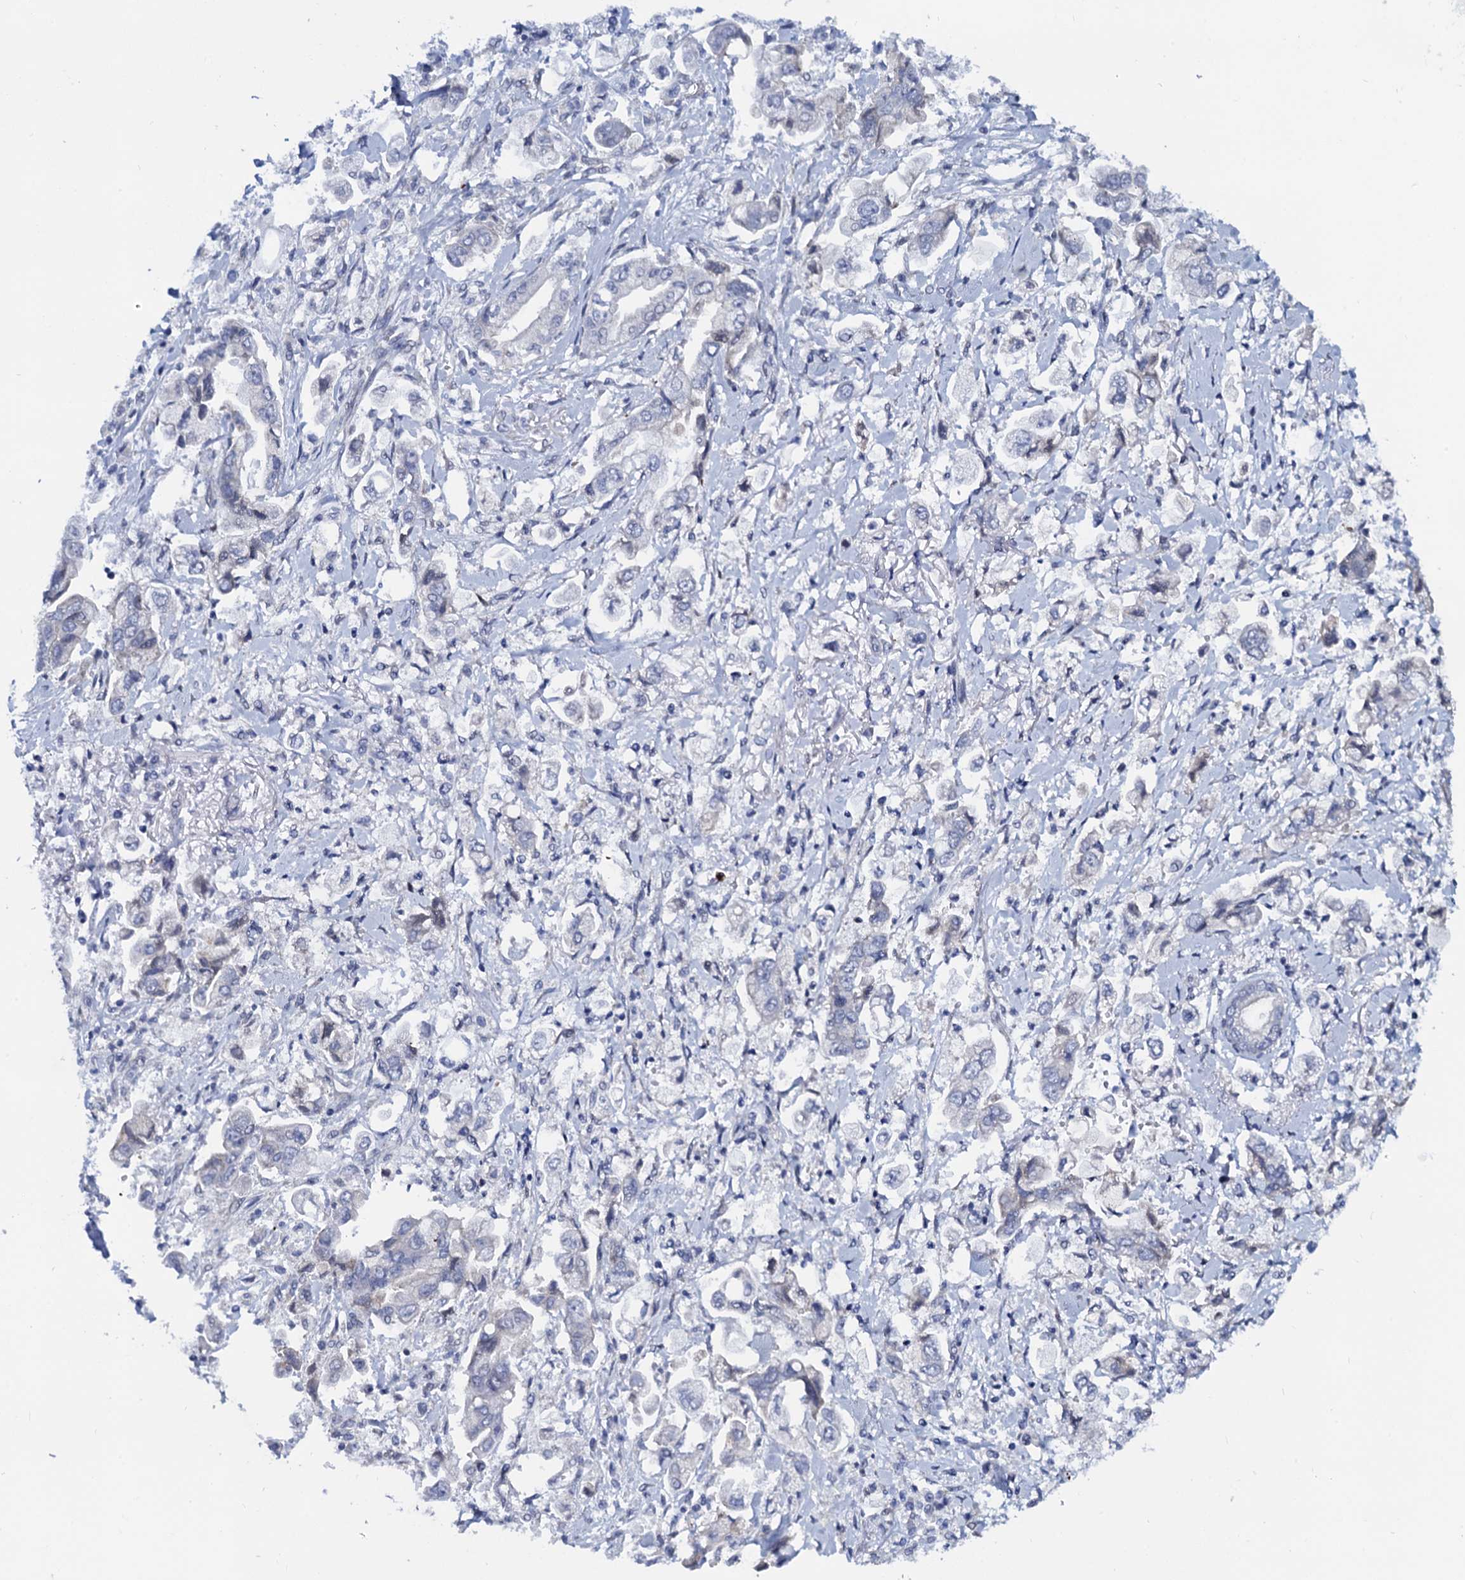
{"staining": {"intensity": "negative", "quantity": "none", "location": "none"}, "tissue": "stomach cancer", "cell_type": "Tumor cells", "image_type": "cancer", "snomed": [{"axis": "morphology", "description": "Adenocarcinoma, NOS"}, {"axis": "topography", "description": "Stomach"}], "caption": "IHC photomicrograph of stomach cancer stained for a protein (brown), which exhibits no expression in tumor cells.", "gene": "C16orf87", "patient": {"sex": "male", "age": 62}}